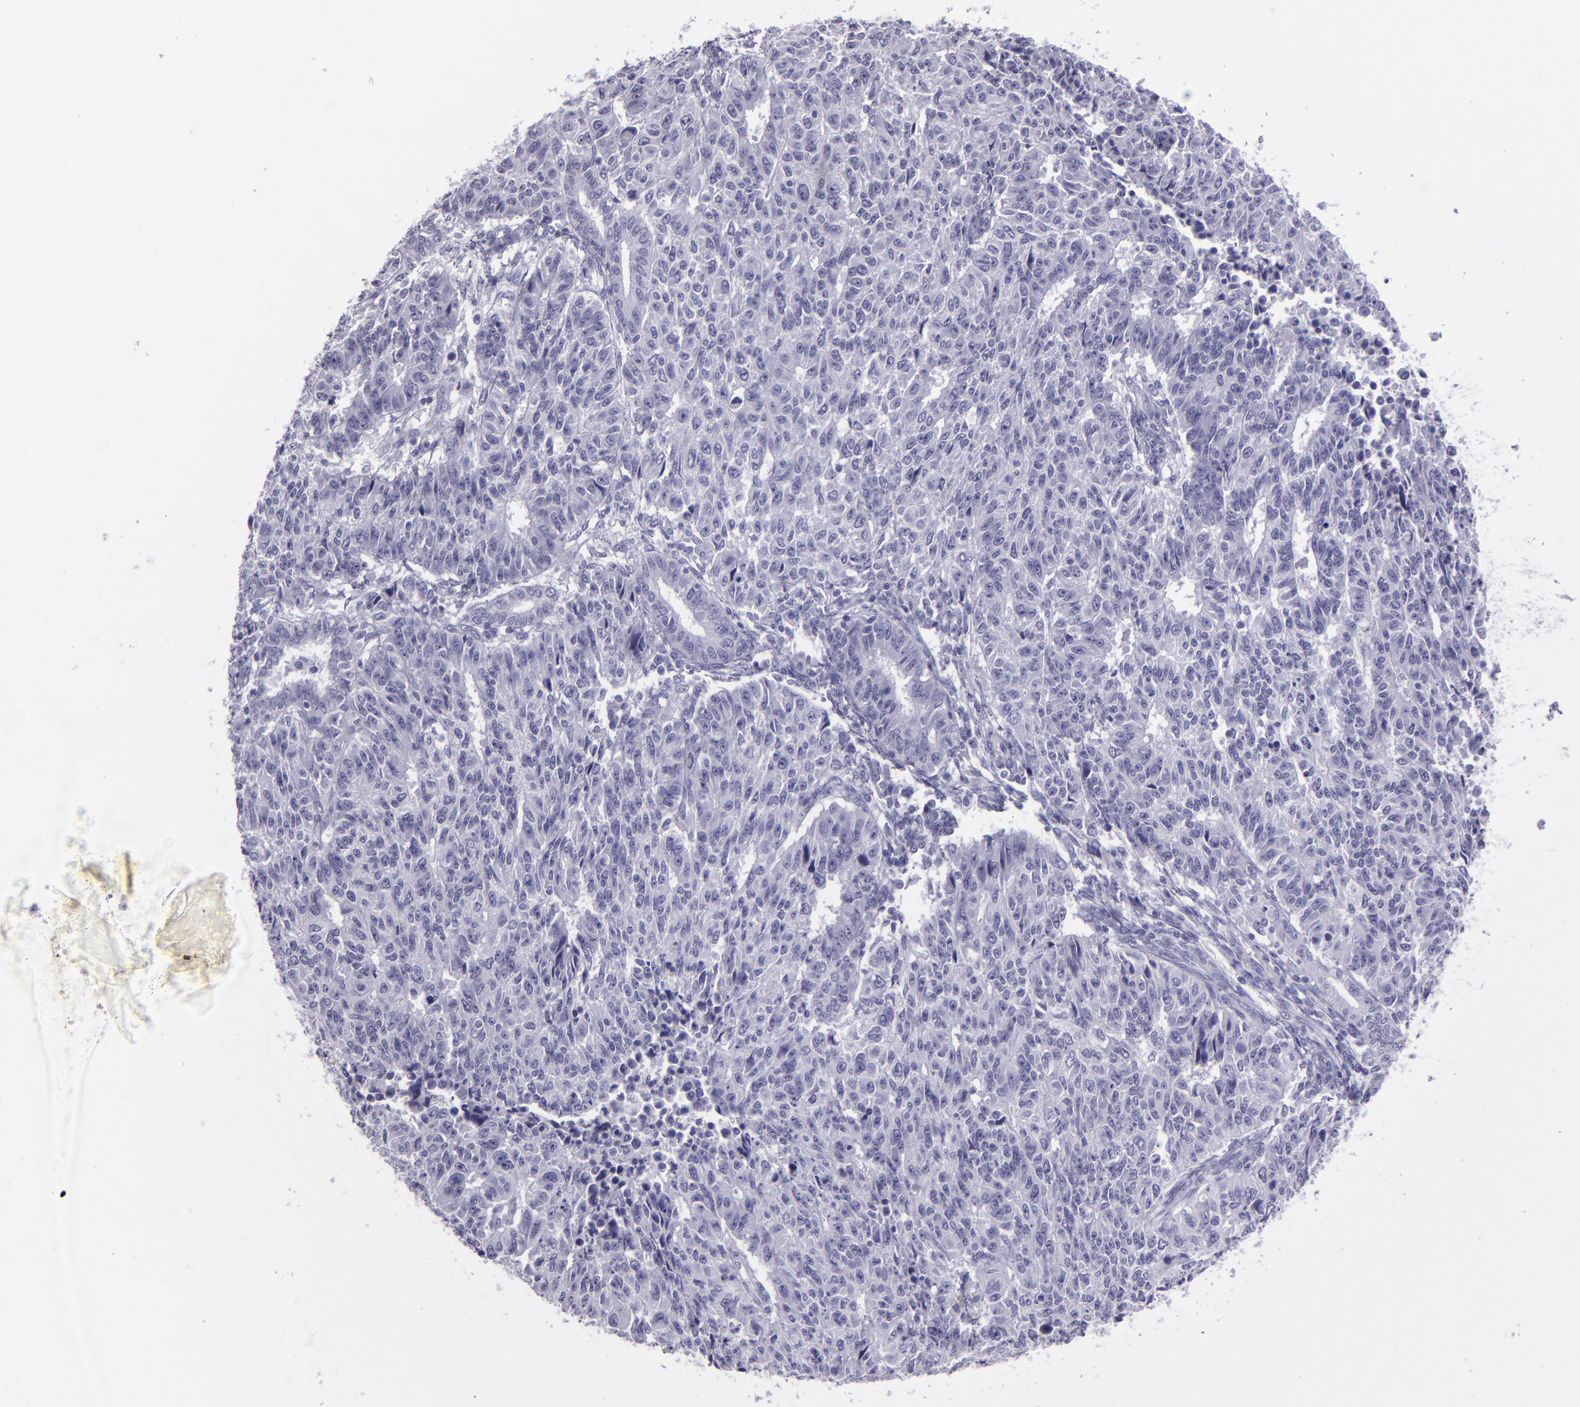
{"staining": {"intensity": "negative", "quantity": "none", "location": "none"}, "tissue": "endometrial cancer", "cell_type": "Tumor cells", "image_type": "cancer", "snomed": [{"axis": "morphology", "description": "Adenocarcinoma, NOS"}, {"axis": "topography", "description": "Endometrium"}], "caption": "Endometrial cancer (adenocarcinoma) was stained to show a protein in brown. There is no significant staining in tumor cells.", "gene": "CR2", "patient": {"sex": "female", "age": 42}}